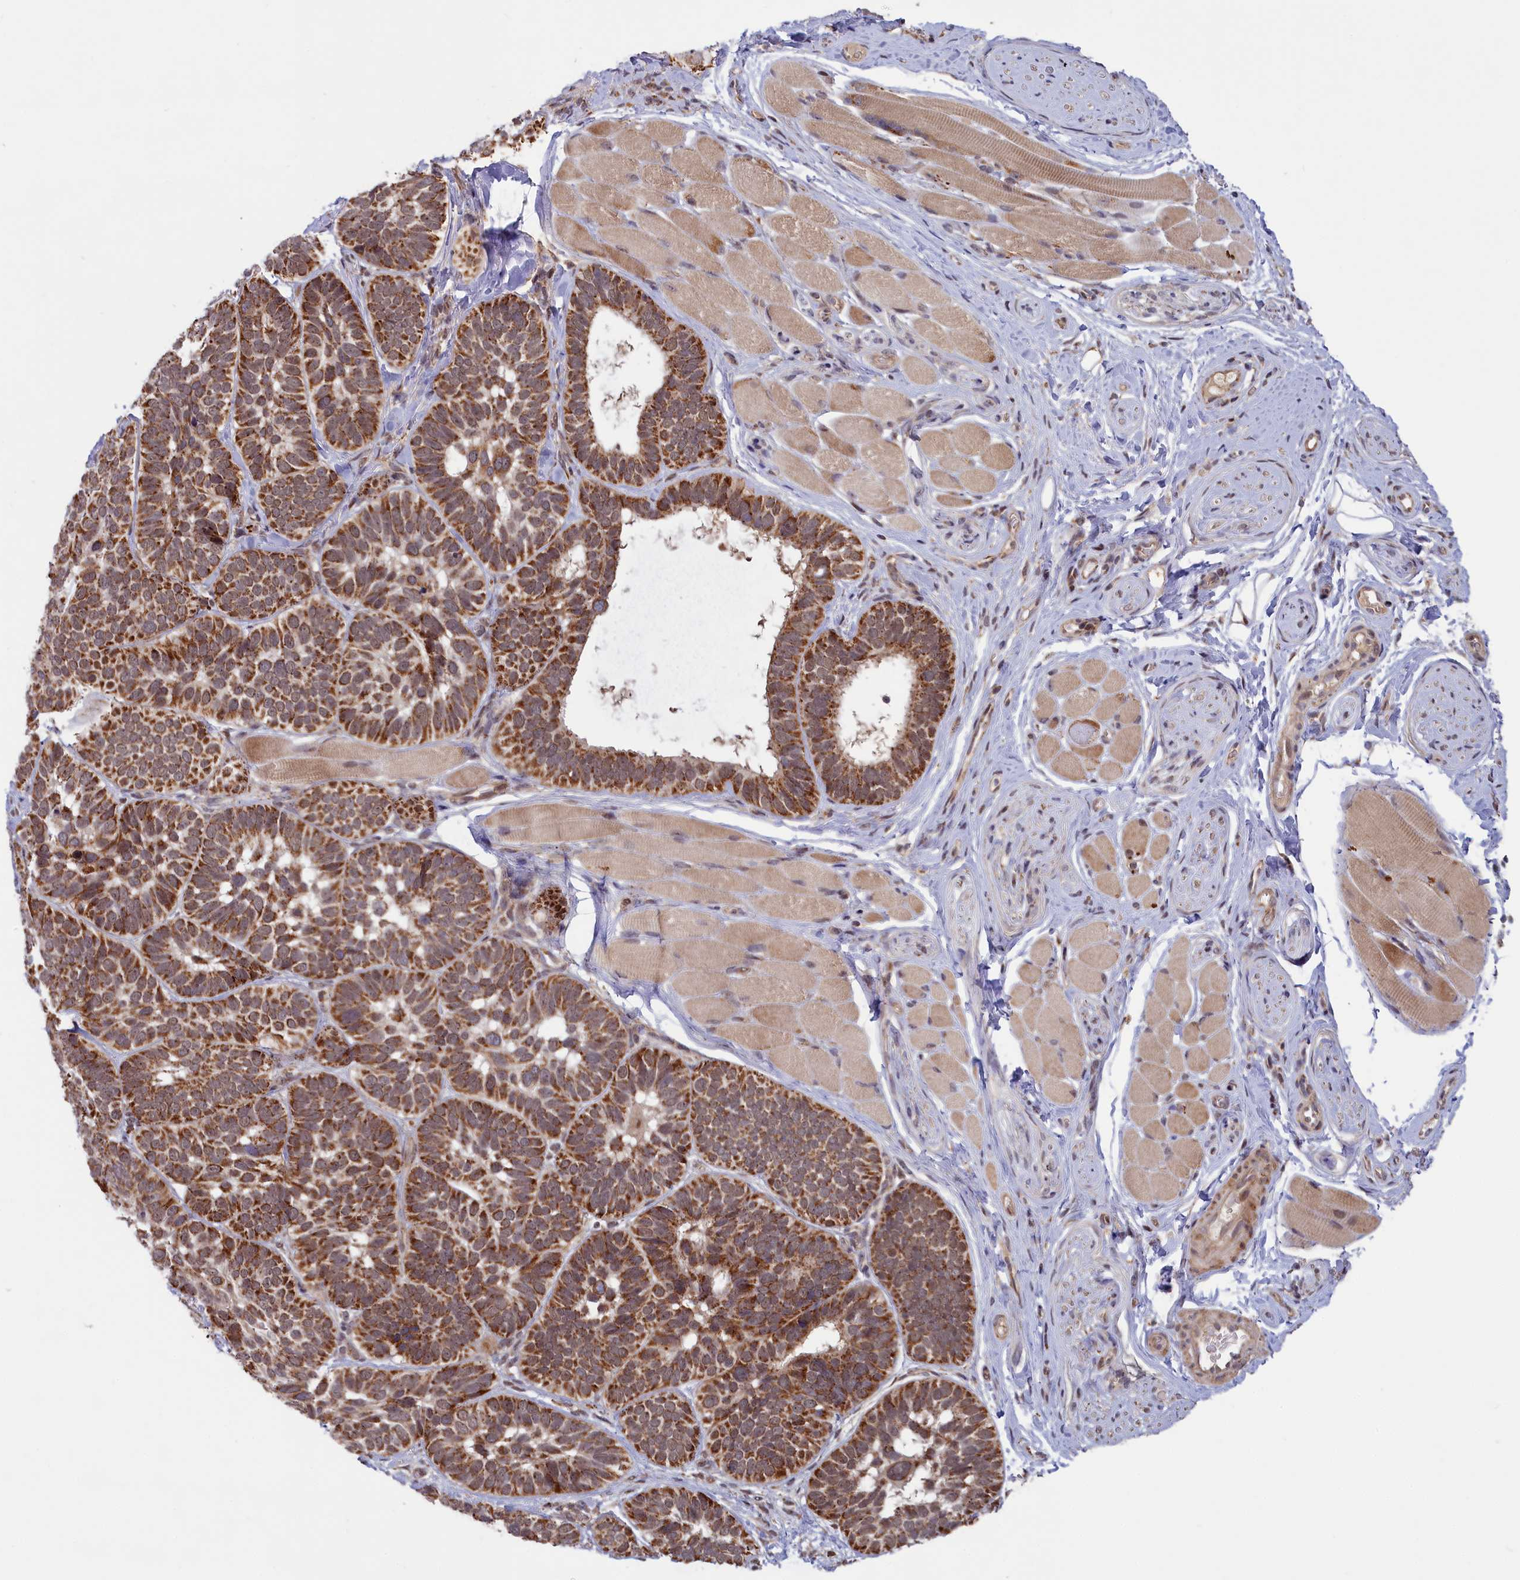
{"staining": {"intensity": "strong", "quantity": ">75%", "location": "cytoplasmic/membranous"}, "tissue": "skin cancer", "cell_type": "Tumor cells", "image_type": "cancer", "snomed": [{"axis": "morphology", "description": "Basal cell carcinoma"}, {"axis": "topography", "description": "Skin"}], "caption": "High-magnification brightfield microscopy of skin cancer (basal cell carcinoma) stained with DAB (brown) and counterstained with hematoxylin (blue). tumor cells exhibit strong cytoplasmic/membranous positivity is present in approximately>75% of cells.", "gene": "DUS3L", "patient": {"sex": "male", "age": 62}}